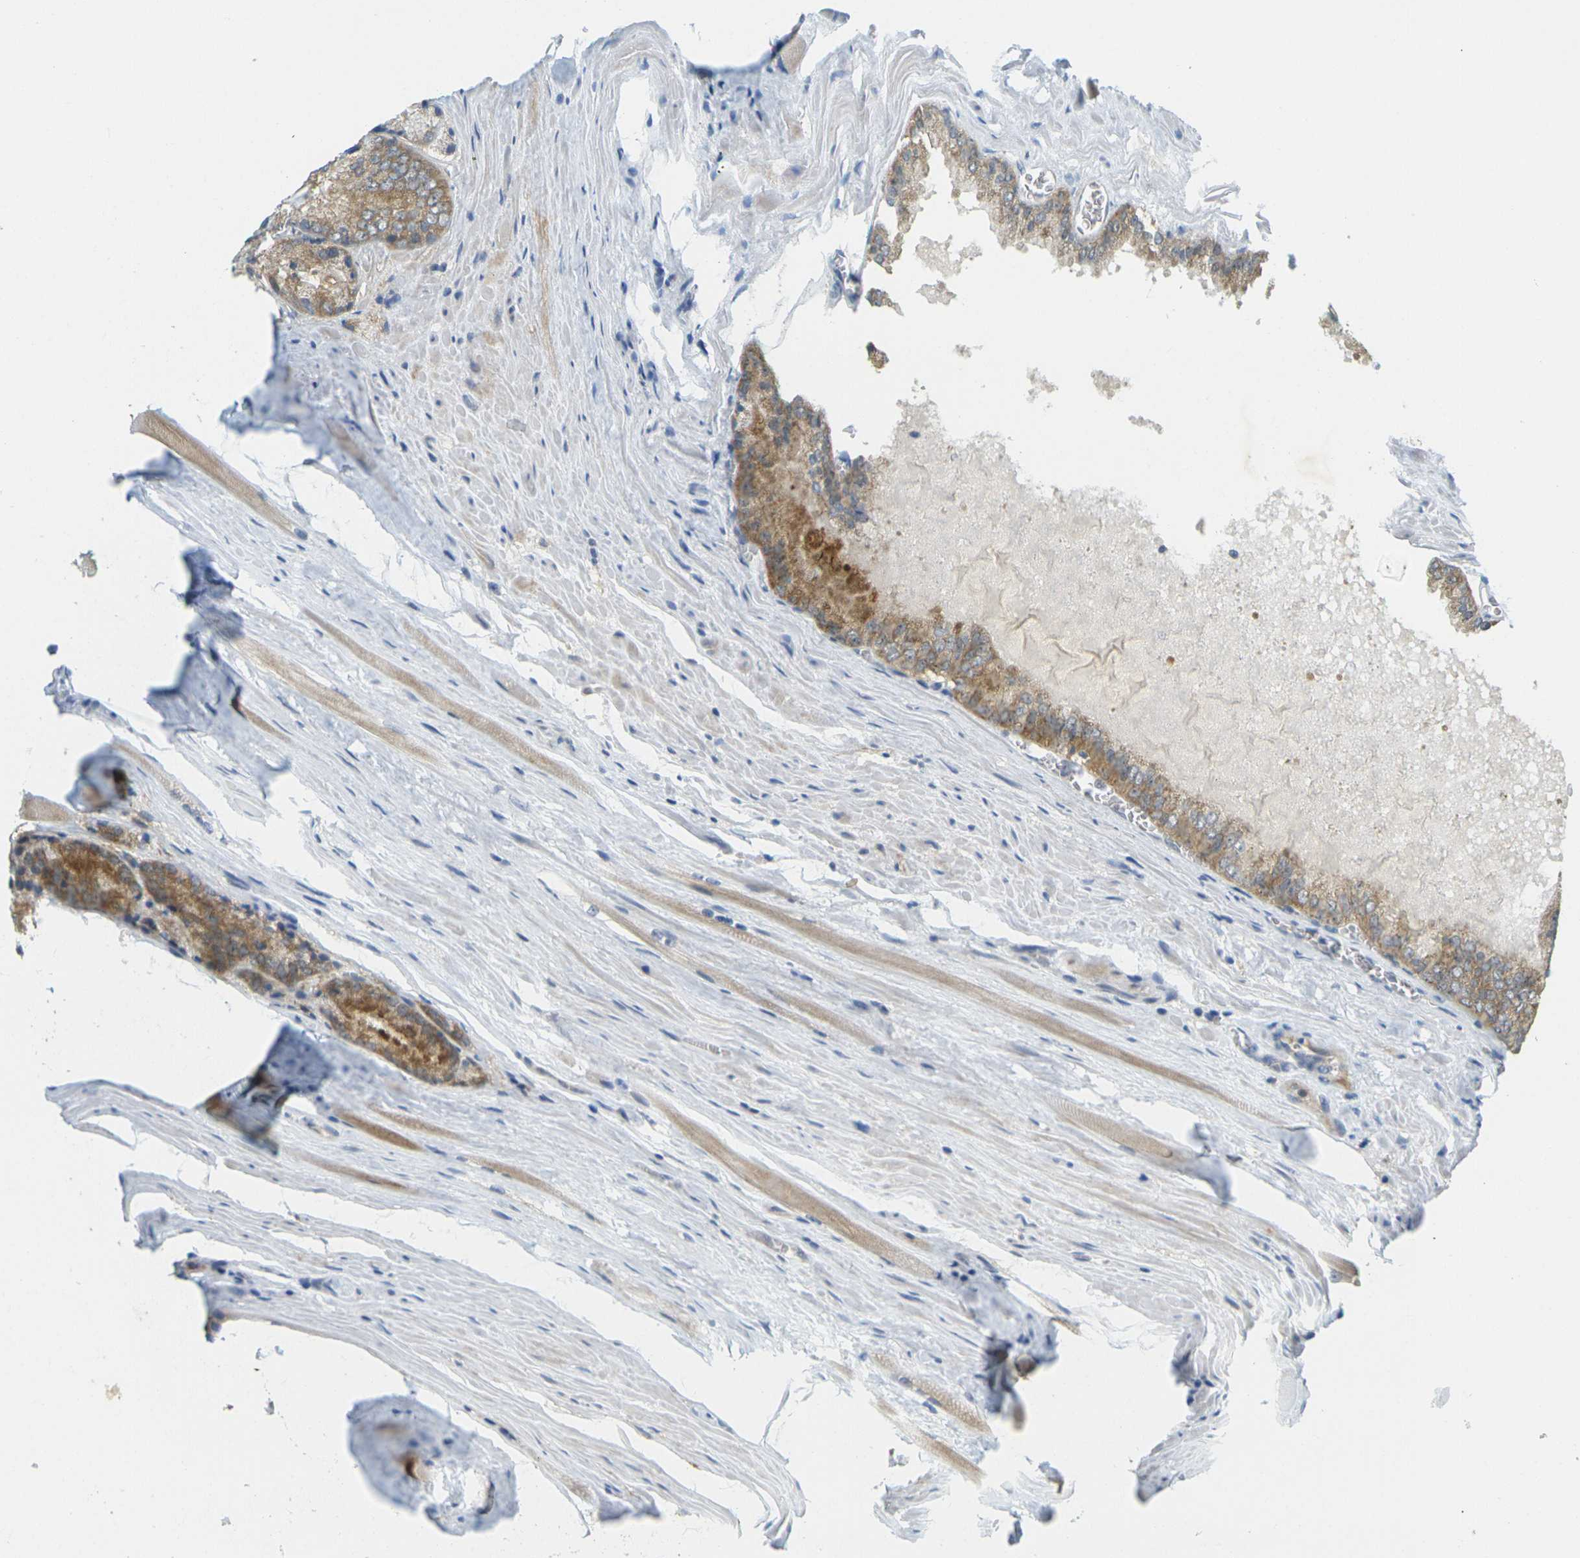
{"staining": {"intensity": "moderate", "quantity": ">75%", "location": "cytoplasmic/membranous"}, "tissue": "prostate cancer", "cell_type": "Tumor cells", "image_type": "cancer", "snomed": [{"axis": "morphology", "description": "Adenocarcinoma, Low grade"}, {"axis": "topography", "description": "Prostate"}], "caption": "Immunohistochemistry image of low-grade adenocarcinoma (prostate) stained for a protein (brown), which exhibits medium levels of moderate cytoplasmic/membranous positivity in approximately >75% of tumor cells.", "gene": "KLHL8", "patient": {"sex": "male", "age": 64}}